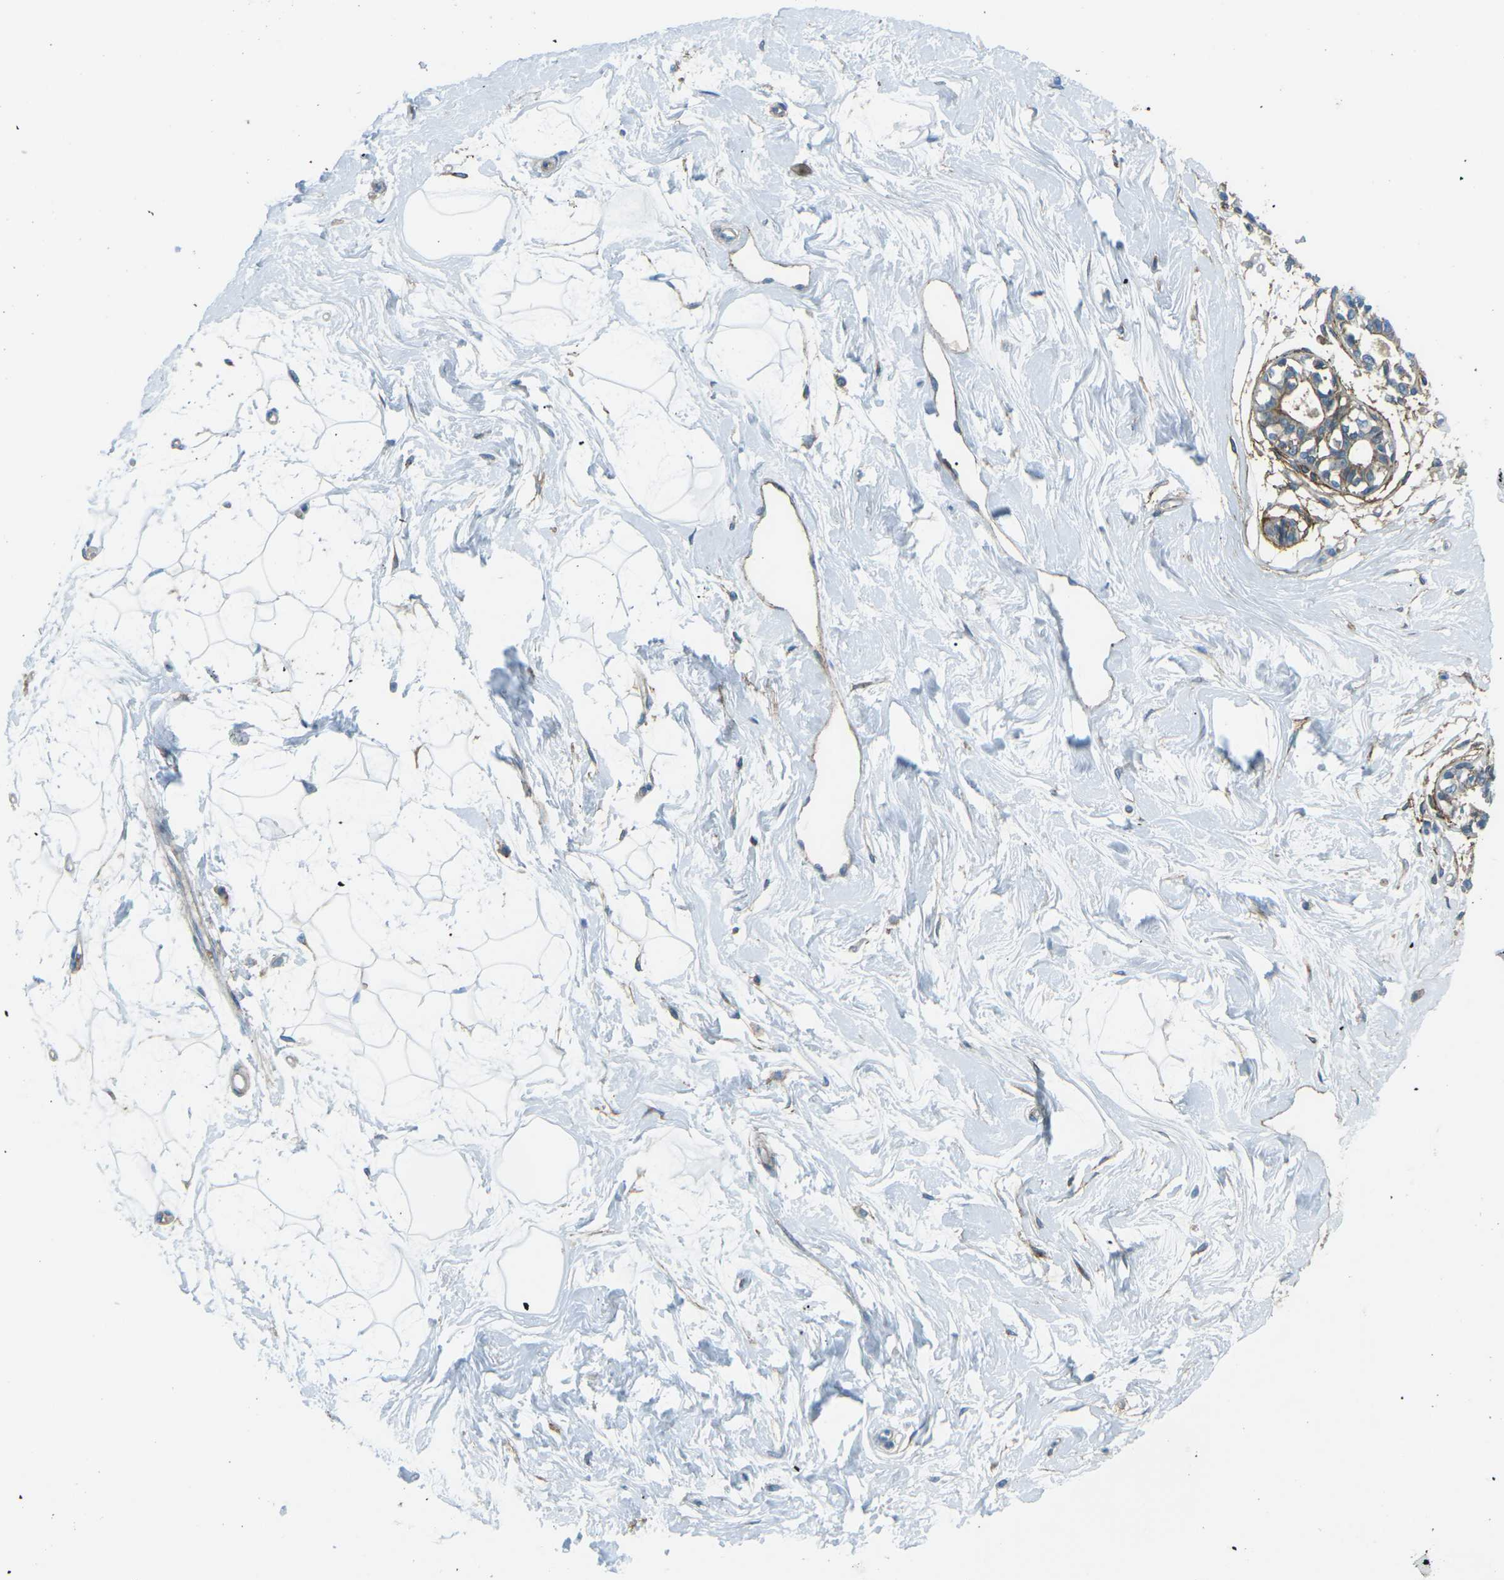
{"staining": {"intensity": "negative", "quantity": "none", "location": "none"}, "tissue": "breast", "cell_type": "Adipocytes", "image_type": "normal", "snomed": [{"axis": "morphology", "description": "Normal tissue, NOS"}, {"axis": "topography", "description": "Breast"}], "caption": "This is an immunohistochemistry histopathology image of unremarkable breast. There is no staining in adipocytes.", "gene": "CD47", "patient": {"sex": "female", "age": 45}}